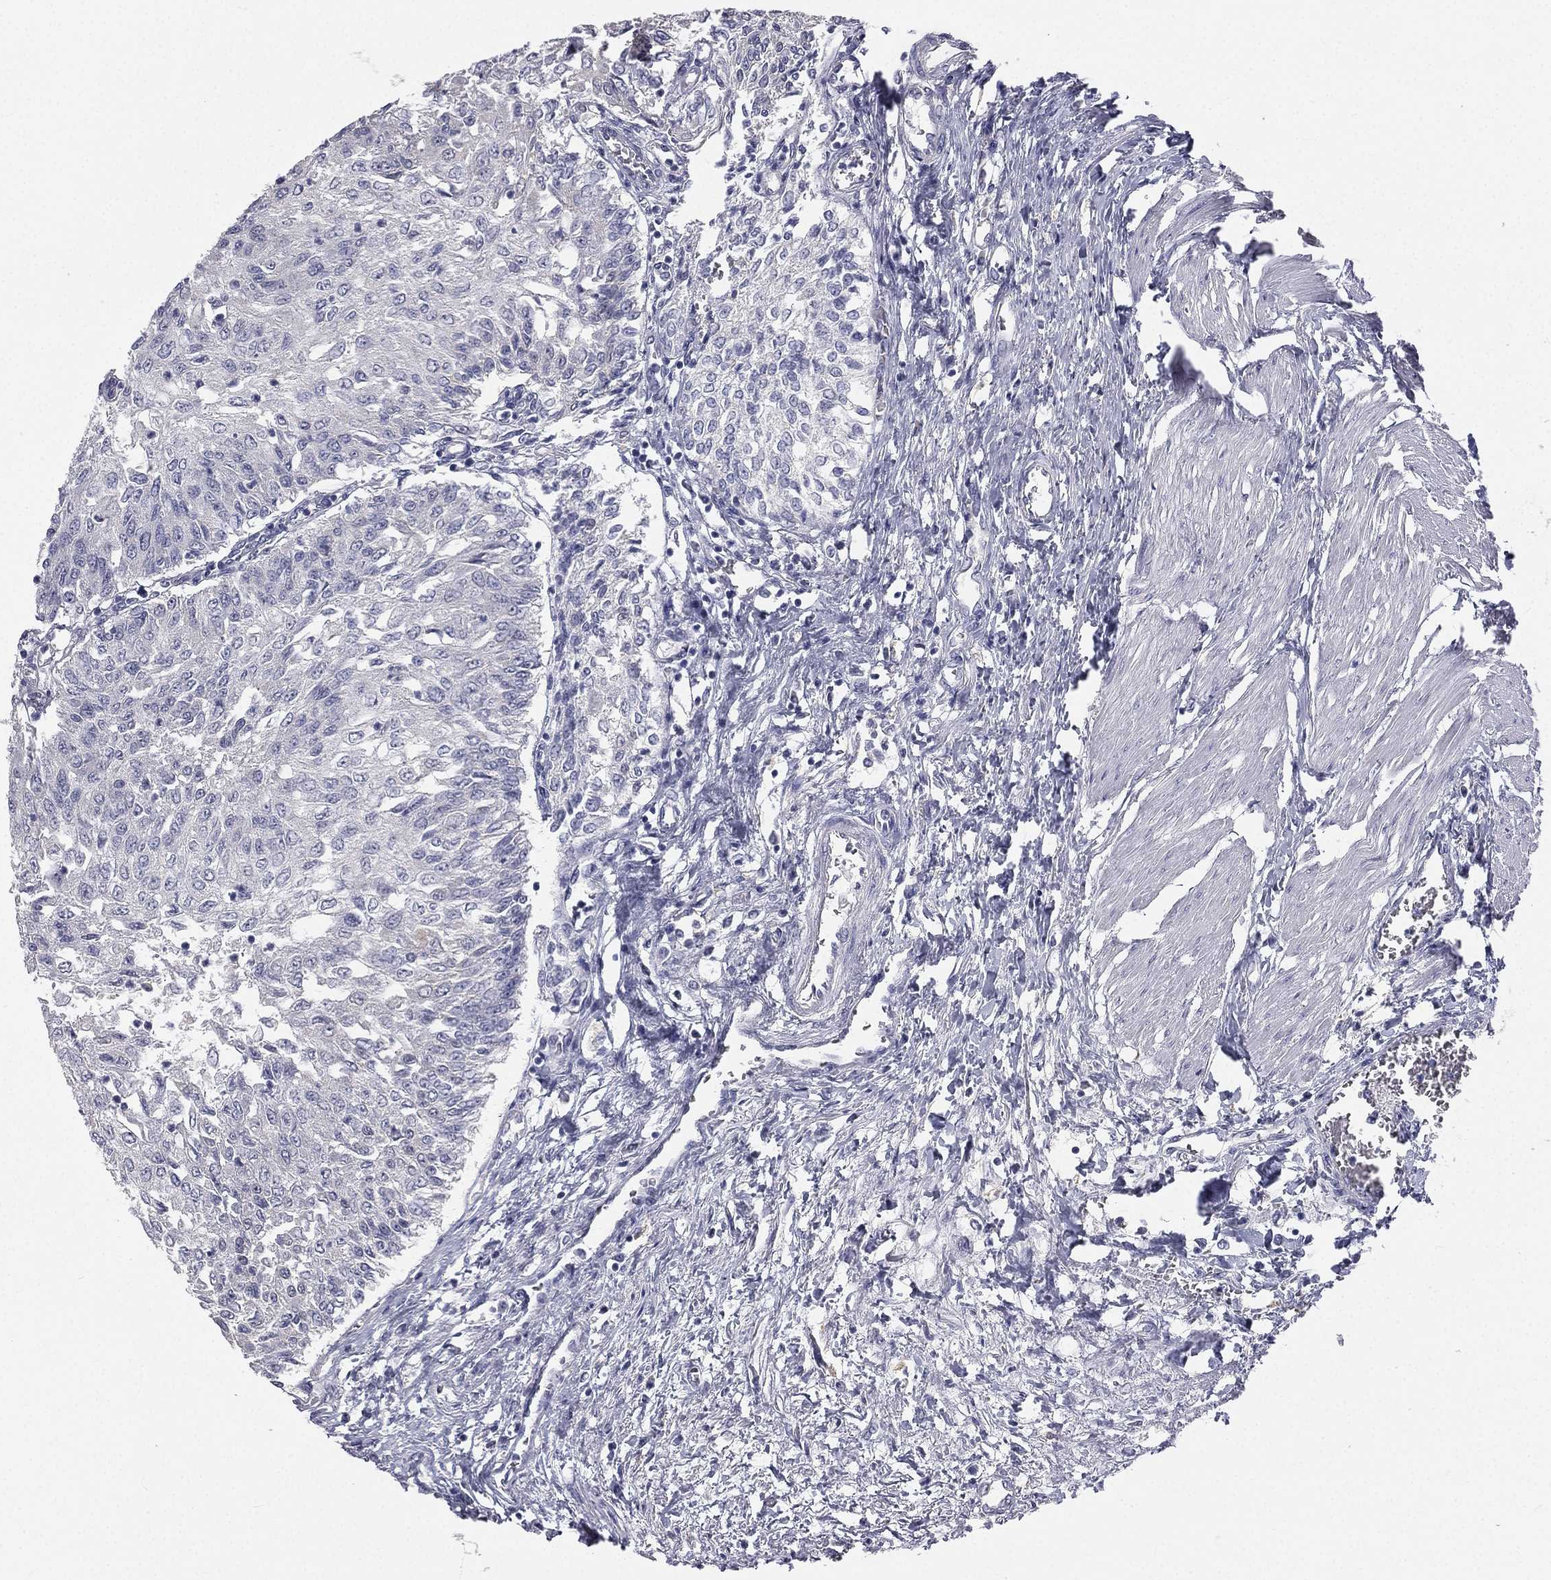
{"staining": {"intensity": "negative", "quantity": "none", "location": "none"}, "tissue": "urothelial cancer", "cell_type": "Tumor cells", "image_type": "cancer", "snomed": [{"axis": "morphology", "description": "Urothelial carcinoma, Low grade"}, {"axis": "topography", "description": "Urinary bladder"}], "caption": "The histopathology image displays no significant positivity in tumor cells of urothelial carcinoma (low-grade).", "gene": "MUC13", "patient": {"sex": "male", "age": 78}}